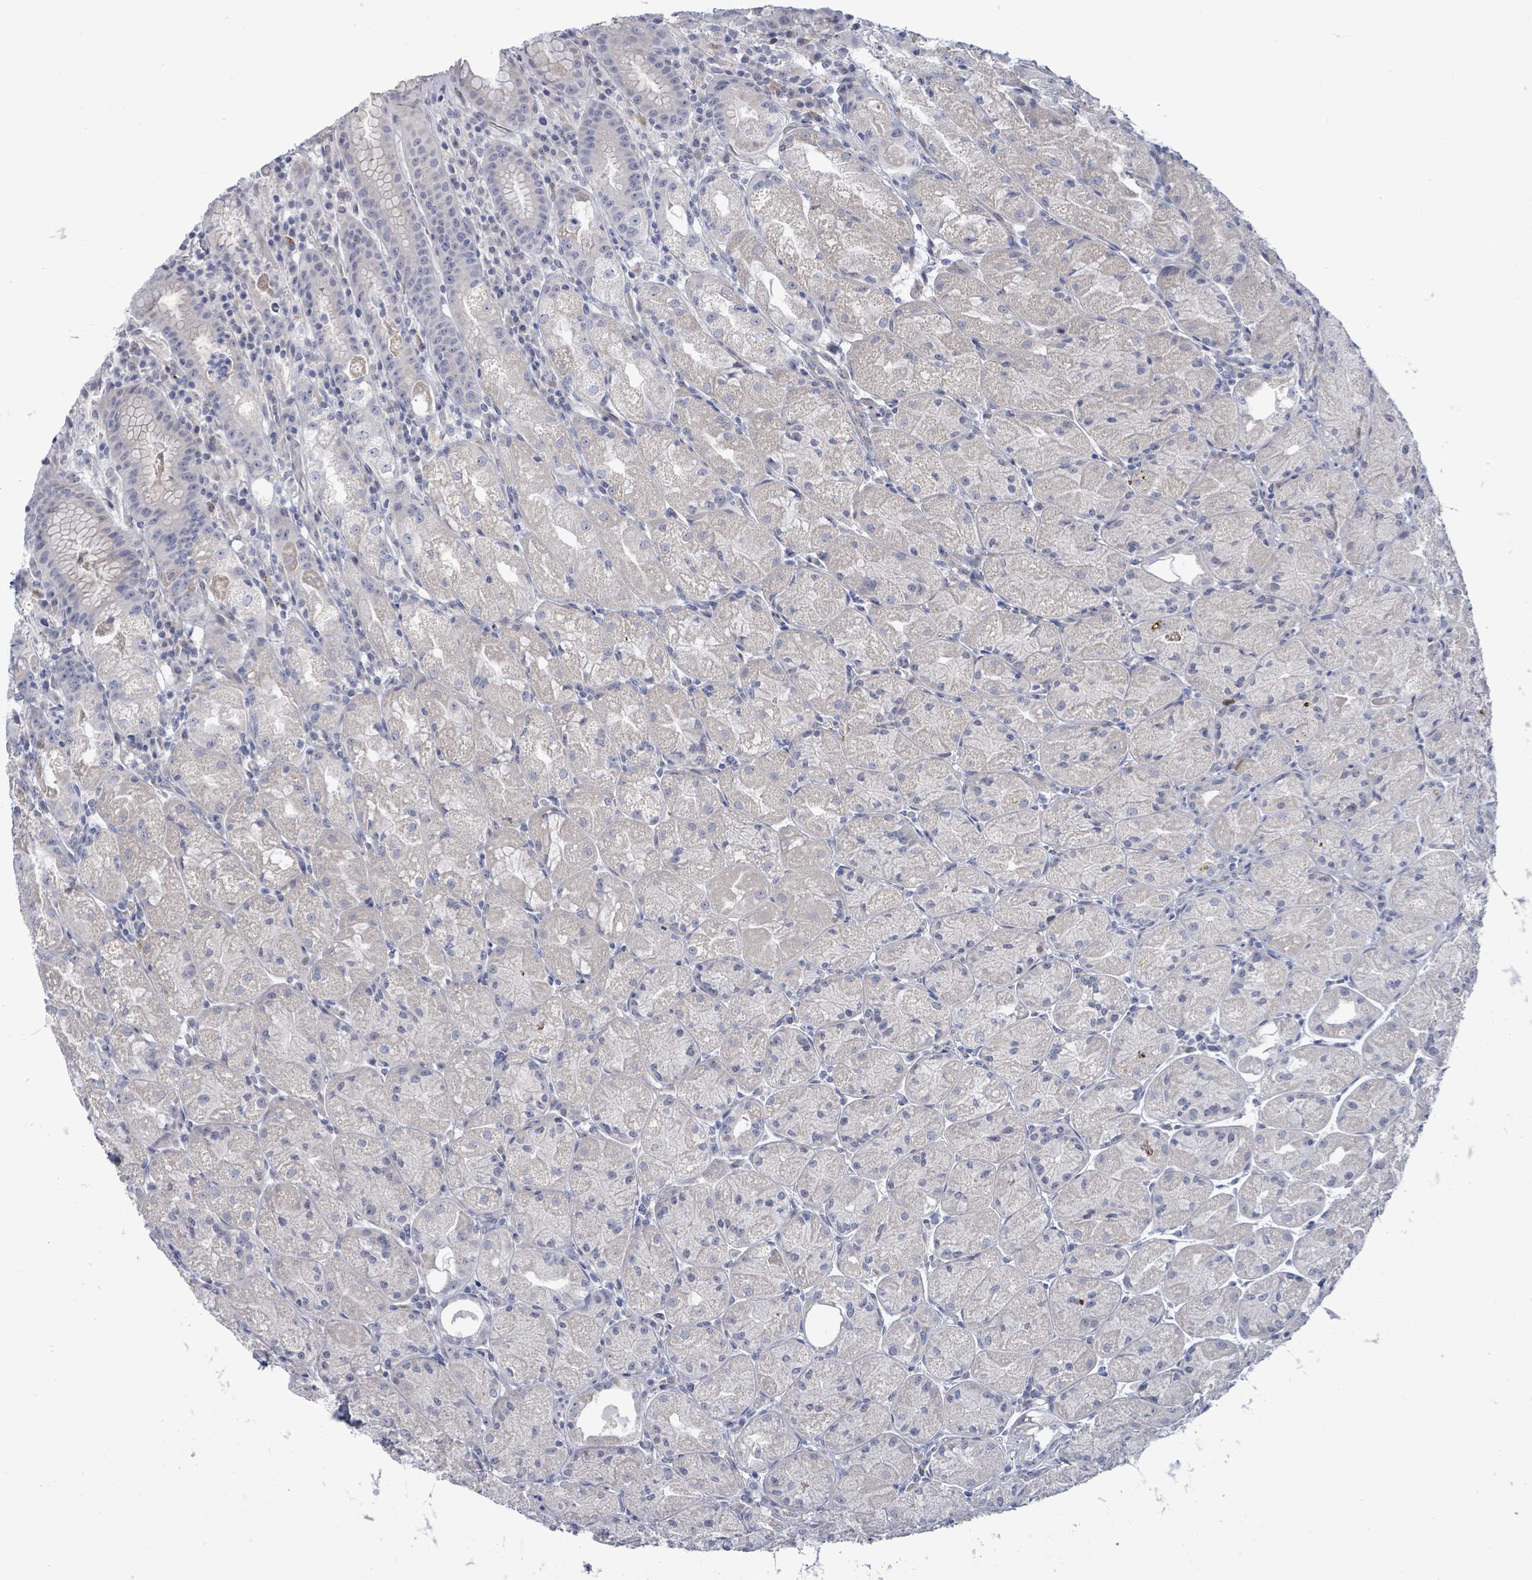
{"staining": {"intensity": "negative", "quantity": "none", "location": "none"}, "tissue": "stomach", "cell_type": "Glandular cells", "image_type": "normal", "snomed": [{"axis": "morphology", "description": "Normal tissue, NOS"}, {"axis": "topography", "description": "Stomach, upper"}], "caption": "Glandular cells are negative for protein expression in unremarkable human stomach. Brightfield microscopy of immunohistochemistry stained with DAB (3,3'-diaminobenzidine) (brown) and hematoxylin (blue), captured at high magnification.", "gene": "CT45A10", "patient": {"sex": "male", "age": 52}}